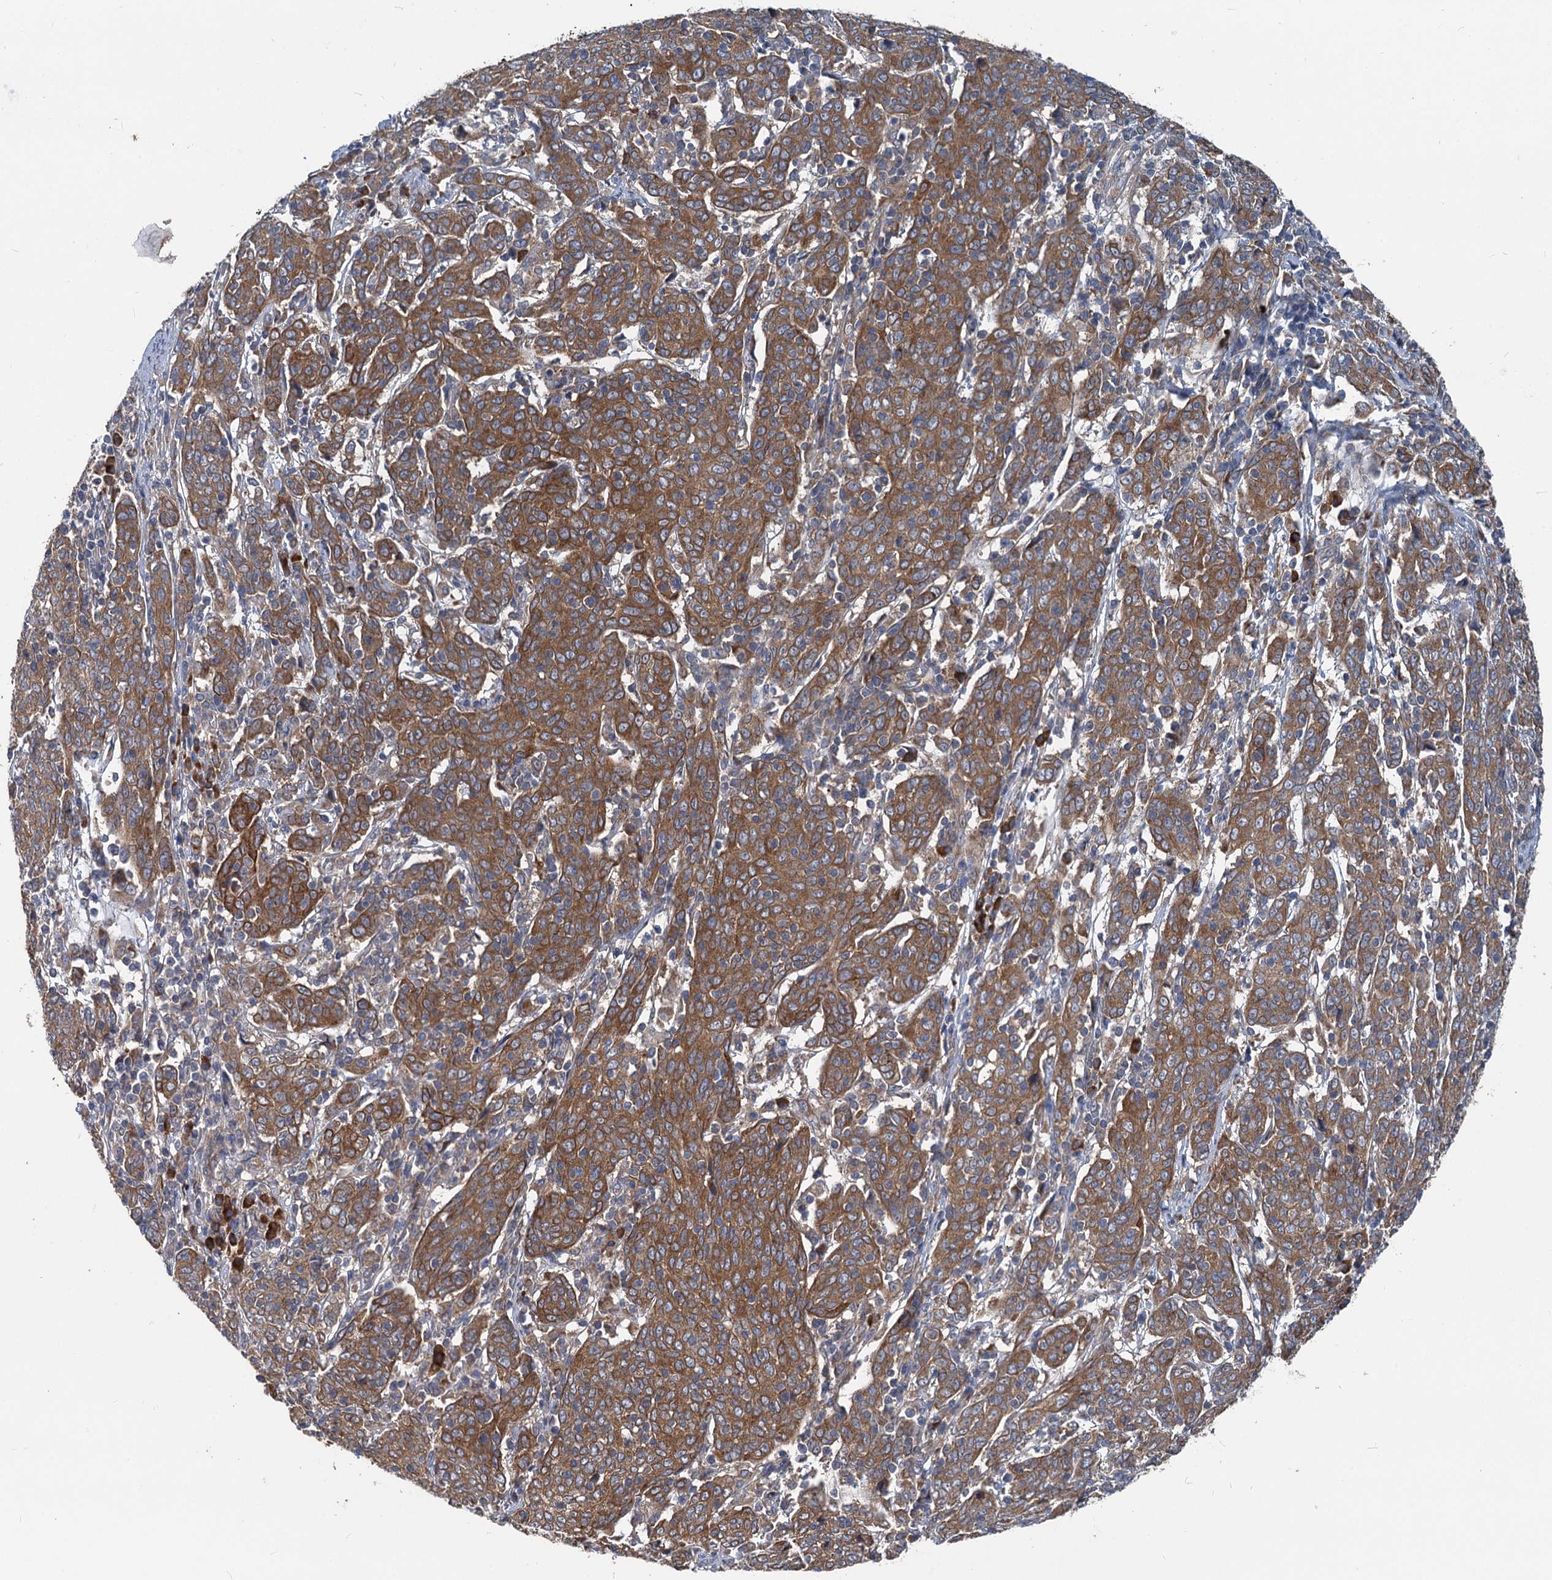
{"staining": {"intensity": "moderate", "quantity": ">75%", "location": "cytoplasmic/membranous"}, "tissue": "cervical cancer", "cell_type": "Tumor cells", "image_type": "cancer", "snomed": [{"axis": "morphology", "description": "Squamous cell carcinoma, NOS"}, {"axis": "topography", "description": "Cervix"}], "caption": "Immunohistochemical staining of cervical cancer reveals medium levels of moderate cytoplasmic/membranous expression in about >75% of tumor cells. The staining was performed using DAB (3,3'-diaminobenzidine) to visualize the protein expression in brown, while the nuclei were stained in blue with hematoxylin (Magnification: 20x).", "gene": "EIF2B2", "patient": {"sex": "female", "age": 67}}